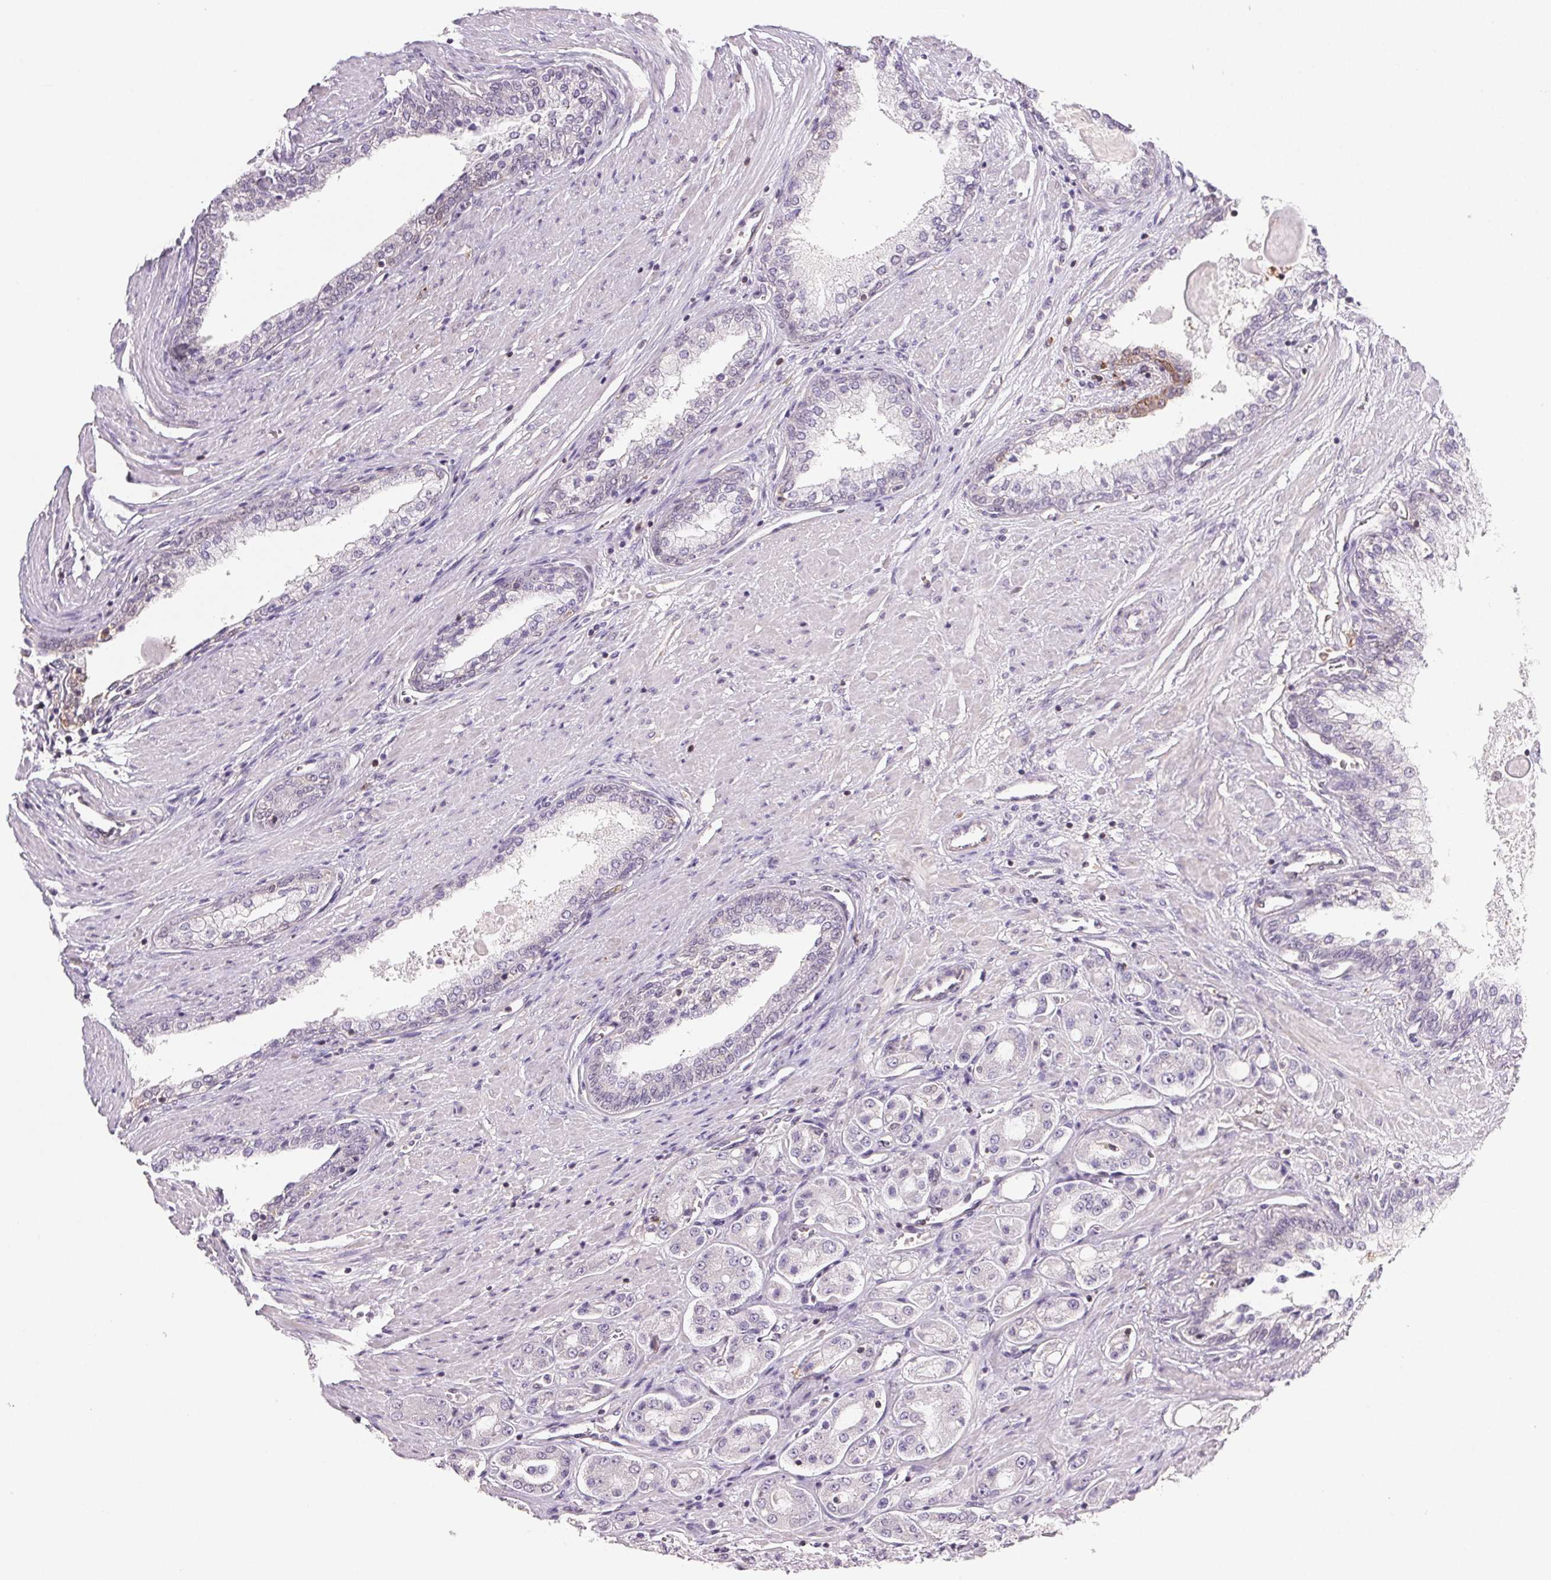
{"staining": {"intensity": "negative", "quantity": "none", "location": "none"}, "tissue": "prostate cancer", "cell_type": "Tumor cells", "image_type": "cancer", "snomed": [{"axis": "morphology", "description": "Adenocarcinoma, High grade"}, {"axis": "topography", "description": "Prostate"}], "caption": "Immunohistochemistry micrograph of prostate cancer stained for a protein (brown), which demonstrates no positivity in tumor cells.", "gene": "GBP1", "patient": {"sex": "male", "age": 67}}